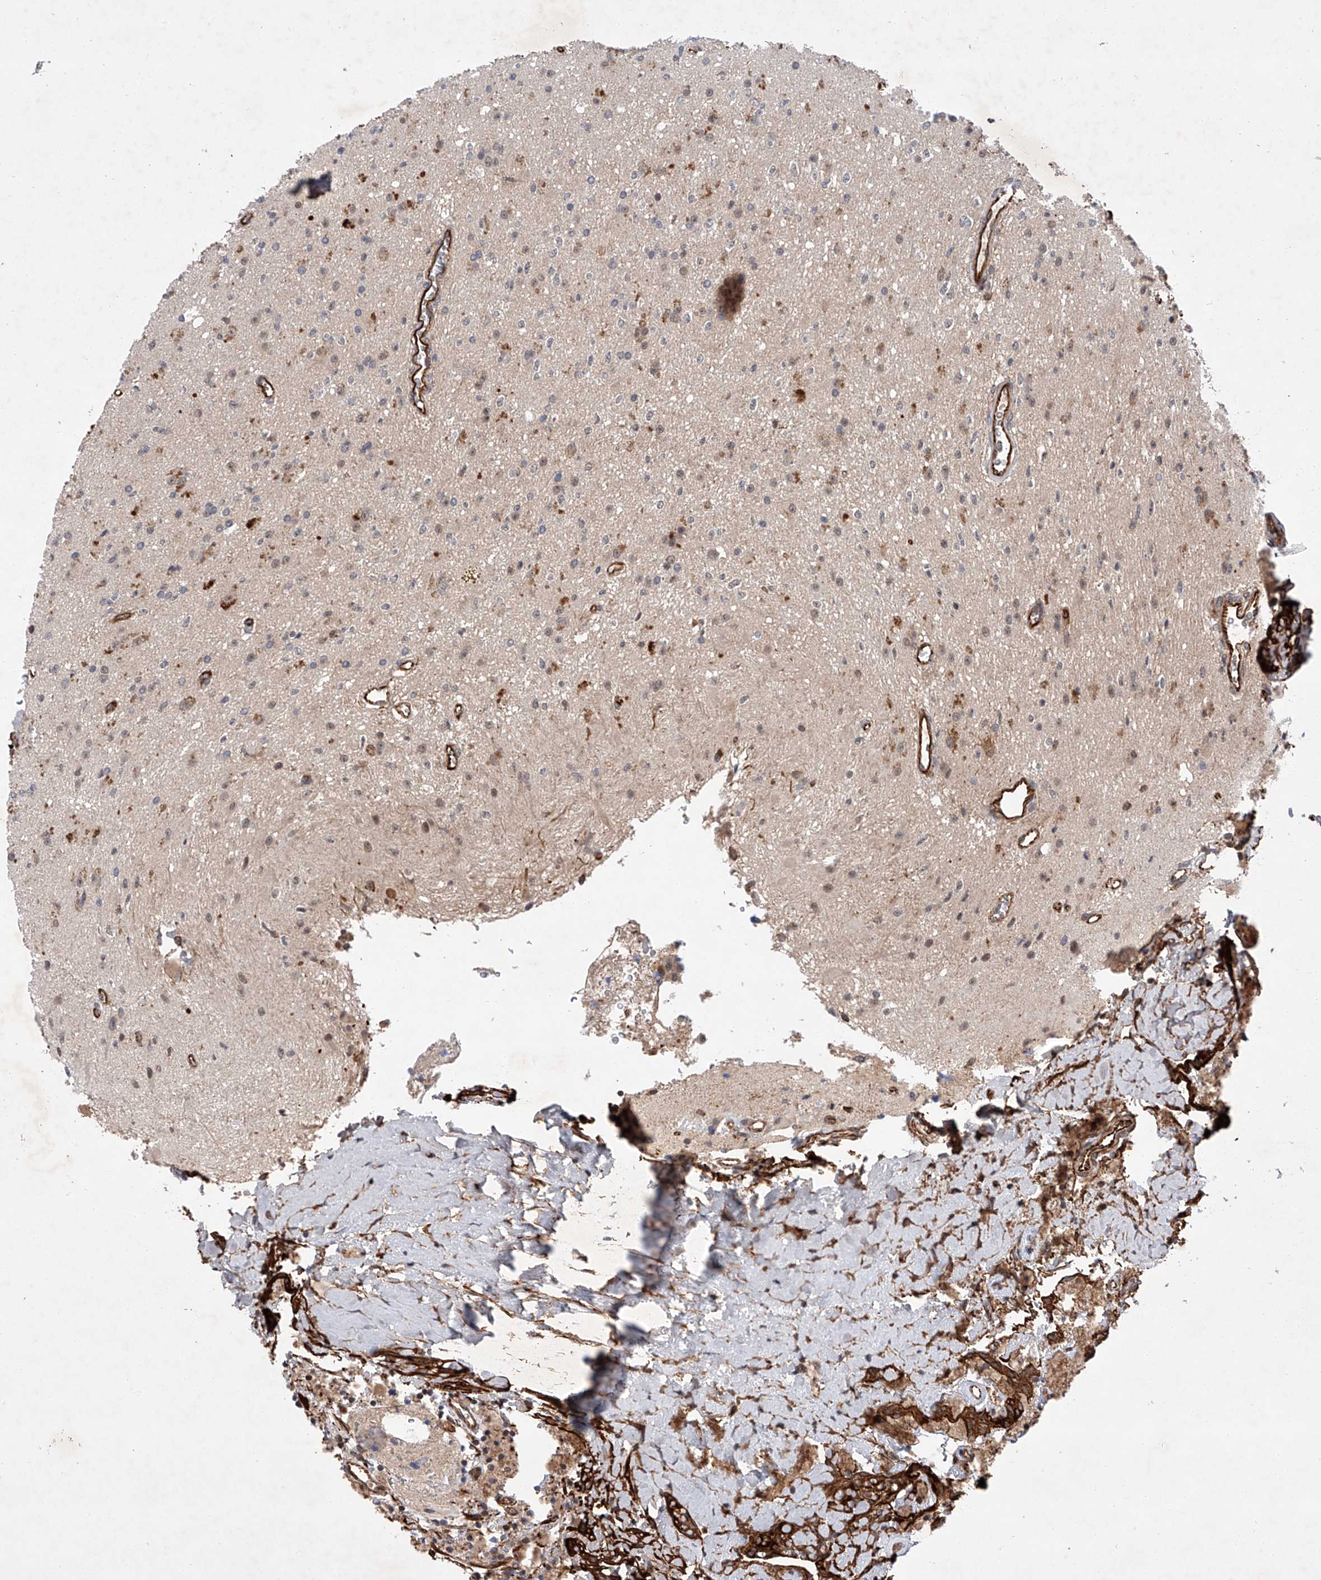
{"staining": {"intensity": "negative", "quantity": "none", "location": "none"}, "tissue": "glioma", "cell_type": "Tumor cells", "image_type": "cancer", "snomed": [{"axis": "morphology", "description": "Glioma, malignant, High grade"}, {"axis": "topography", "description": "Brain"}], "caption": "Human glioma stained for a protein using IHC shows no staining in tumor cells.", "gene": "AMD1", "patient": {"sex": "male", "age": 34}}